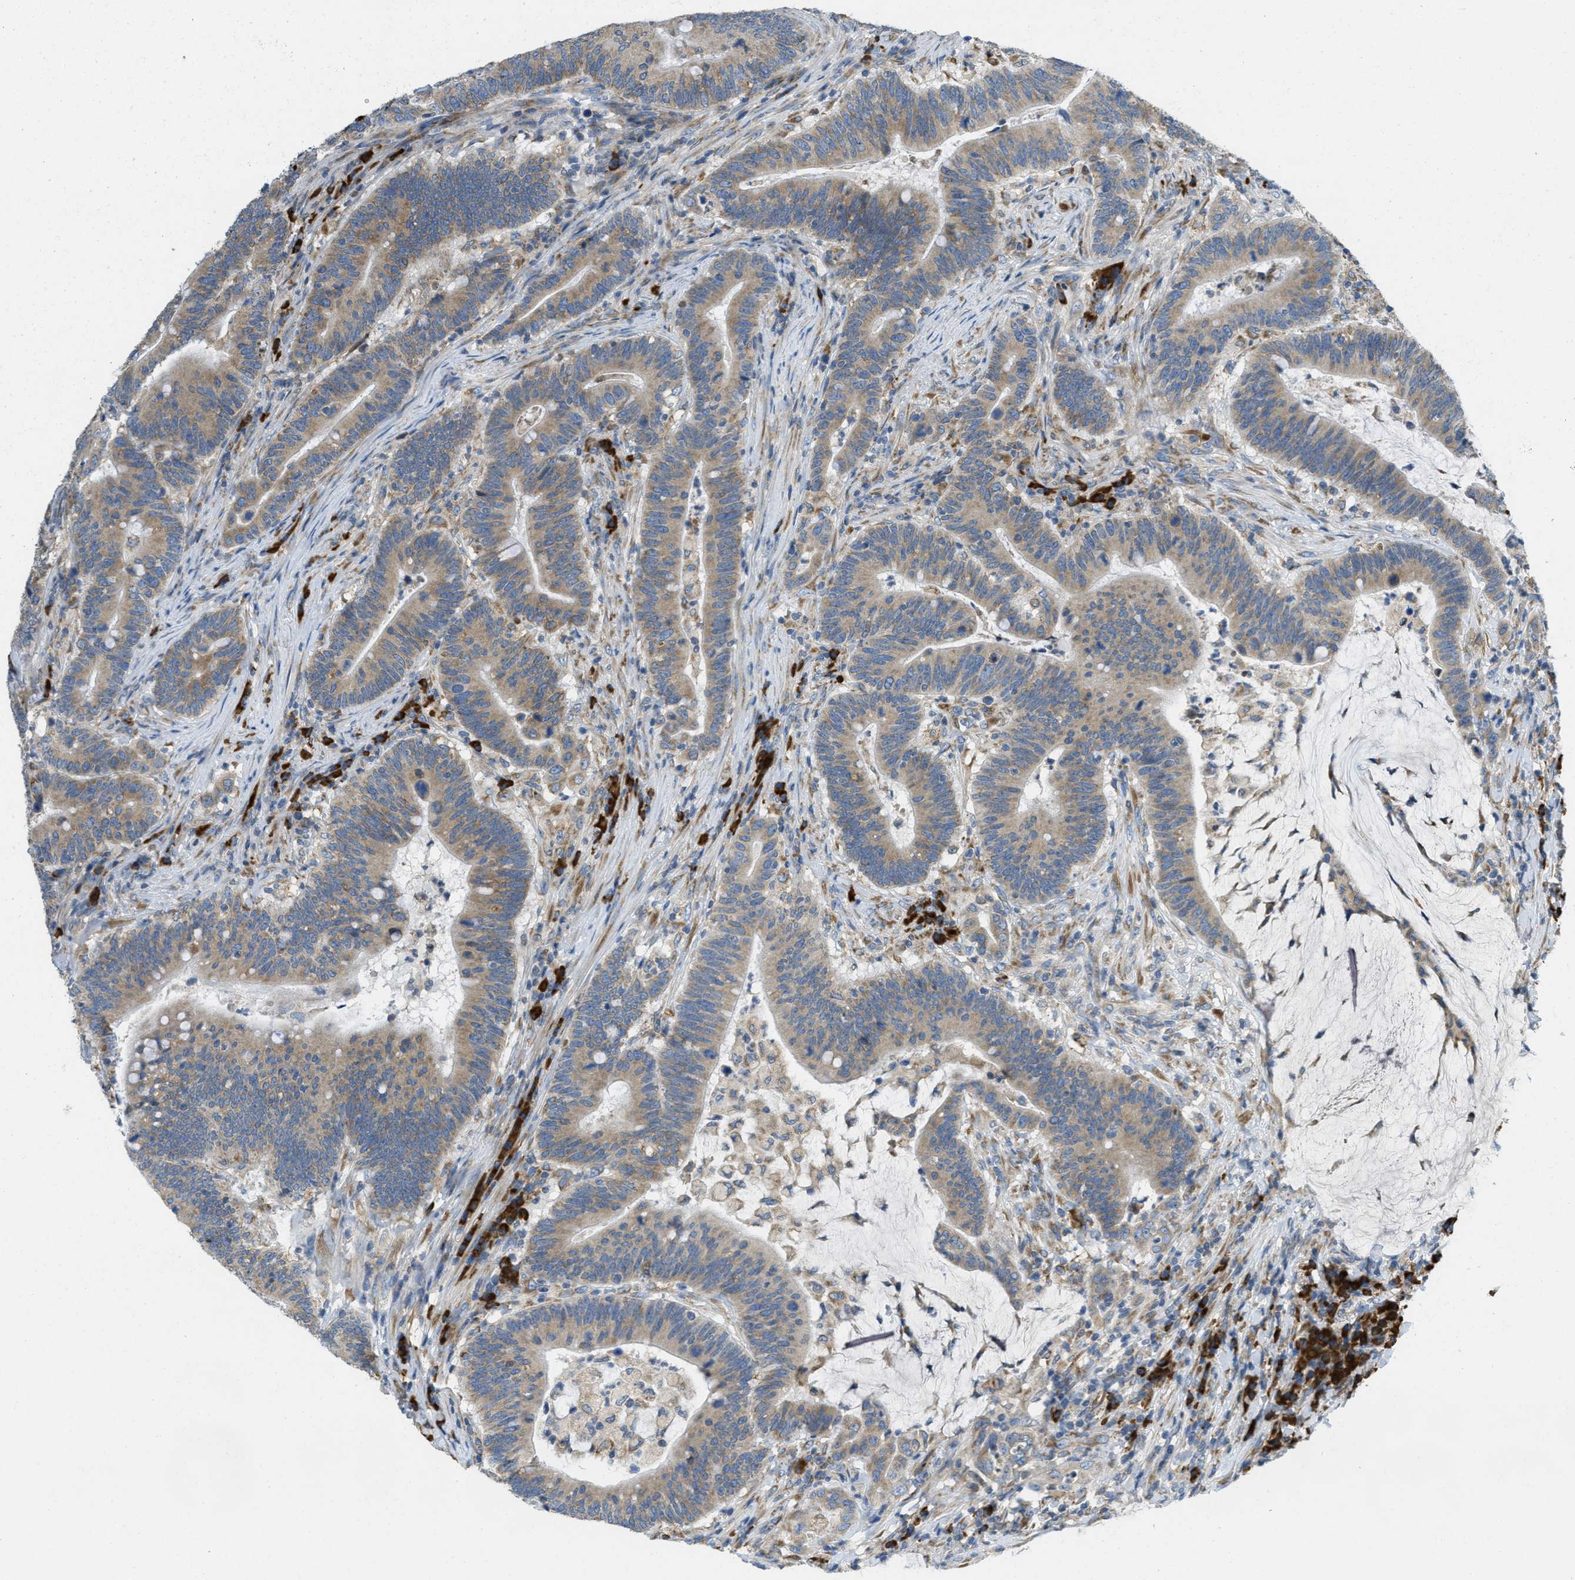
{"staining": {"intensity": "weak", "quantity": ">75%", "location": "cytoplasmic/membranous"}, "tissue": "colorectal cancer", "cell_type": "Tumor cells", "image_type": "cancer", "snomed": [{"axis": "morphology", "description": "Normal tissue, NOS"}, {"axis": "morphology", "description": "Adenocarcinoma, NOS"}, {"axis": "topography", "description": "Colon"}], "caption": "Immunohistochemistry (IHC) staining of adenocarcinoma (colorectal), which demonstrates low levels of weak cytoplasmic/membranous expression in approximately >75% of tumor cells indicating weak cytoplasmic/membranous protein staining. The staining was performed using DAB (3,3'-diaminobenzidine) (brown) for protein detection and nuclei were counterstained in hematoxylin (blue).", "gene": "SSR1", "patient": {"sex": "female", "age": 66}}